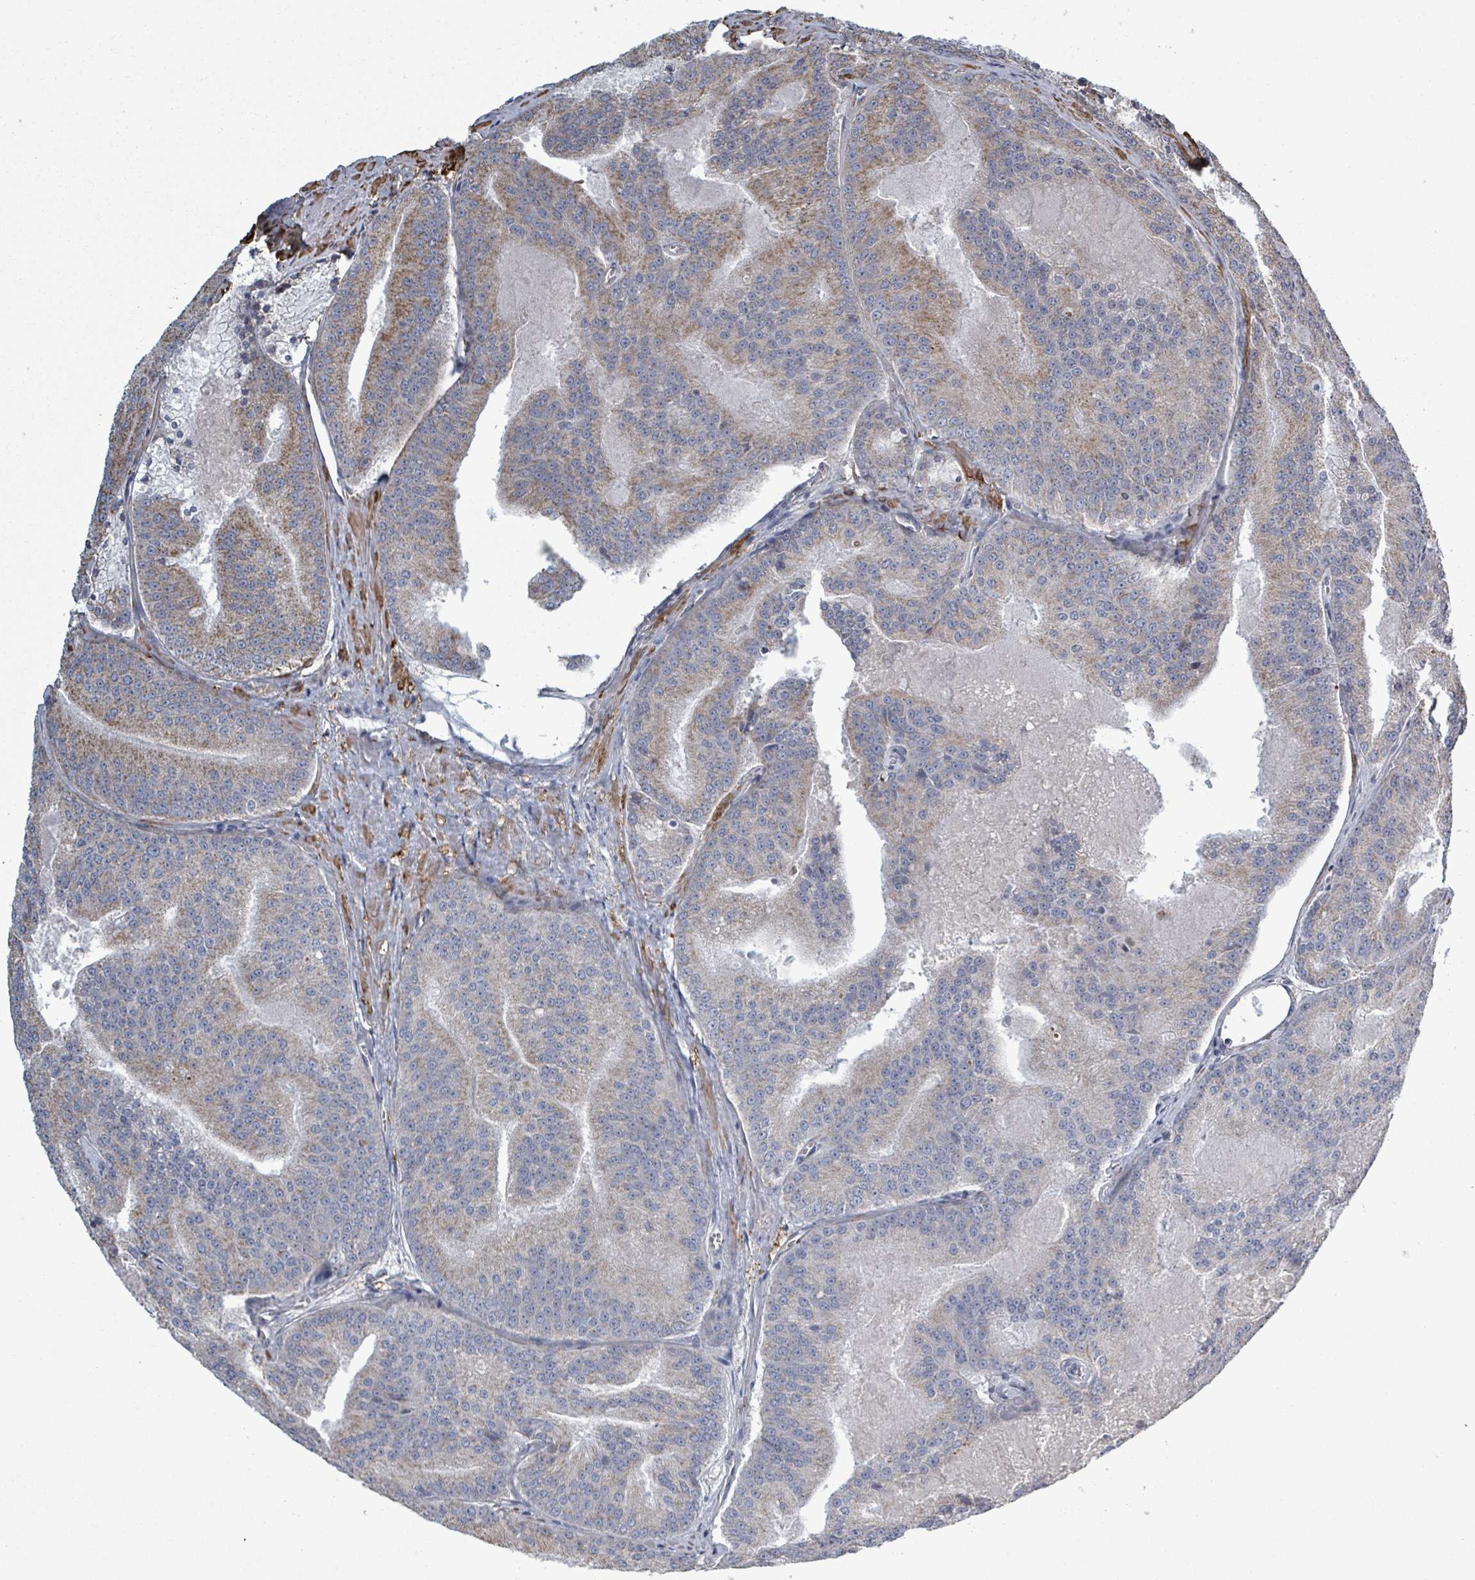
{"staining": {"intensity": "moderate", "quantity": "<25%", "location": "cytoplasmic/membranous"}, "tissue": "prostate cancer", "cell_type": "Tumor cells", "image_type": "cancer", "snomed": [{"axis": "morphology", "description": "Adenocarcinoma, High grade"}, {"axis": "topography", "description": "Prostate"}], "caption": "High-magnification brightfield microscopy of prostate cancer (adenocarcinoma (high-grade)) stained with DAB (3,3'-diaminobenzidine) (brown) and counterstained with hematoxylin (blue). tumor cells exhibit moderate cytoplasmic/membranous positivity is seen in approximately<25% of cells.", "gene": "ADCK1", "patient": {"sex": "male", "age": 61}}